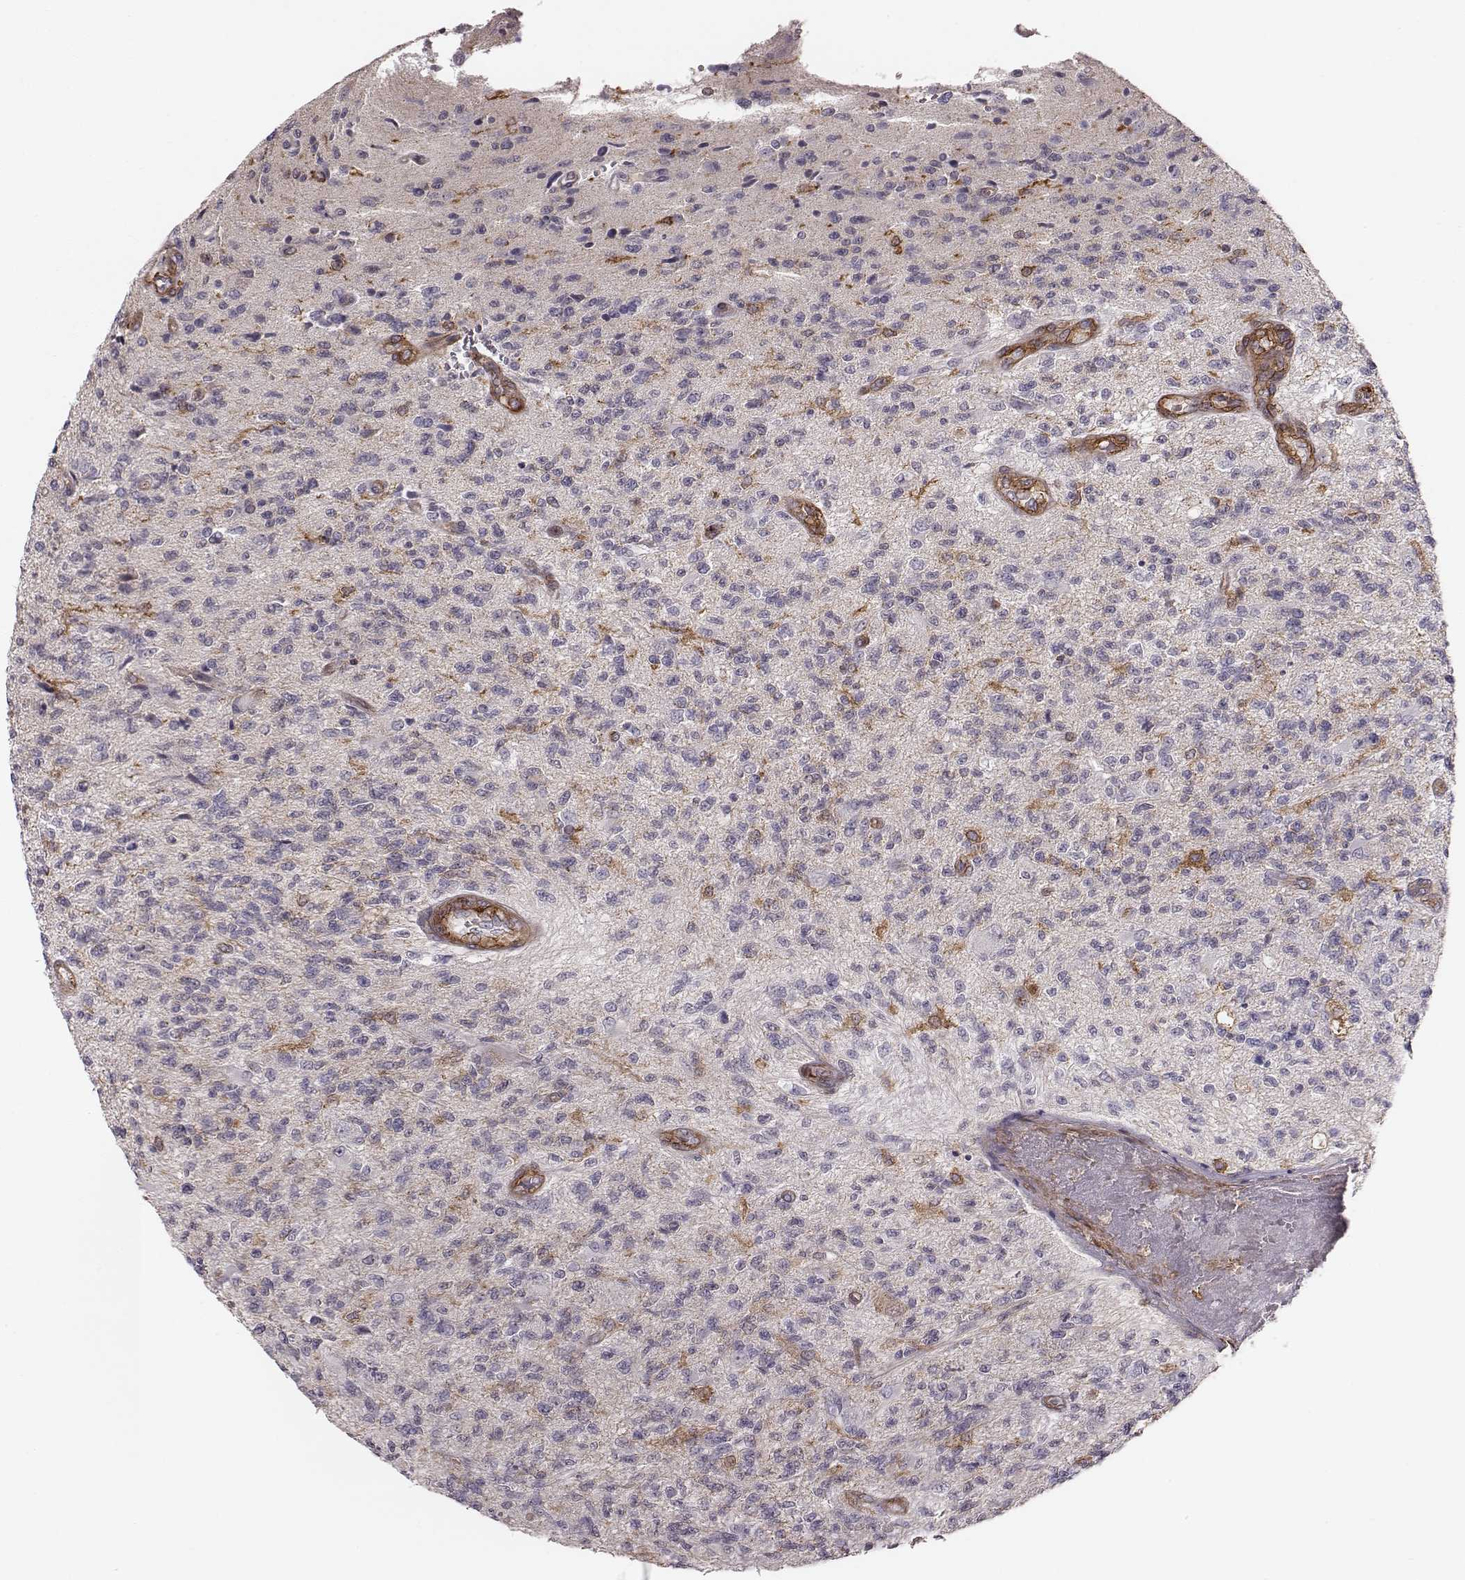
{"staining": {"intensity": "negative", "quantity": "none", "location": "none"}, "tissue": "glioma", "cell_type": "Tumor cells", "image_type": "cancer", "snomed": [{"axis": "morphology", "description": "Glioma, malignant, High grade"}, {"axis": "topography", "description": "Brain"}], "caption": "This histopathology image is of glioma stained with immunohistochemistry (IHC) to label a protein in brown with the nuclei are counter-stained blue. There is no expression in tumor cells. (Immunohistochemistry, brightfield microscopy, high magnification).", "gene": "ZYX", "patient": {"sex": "male", "age": 56}}